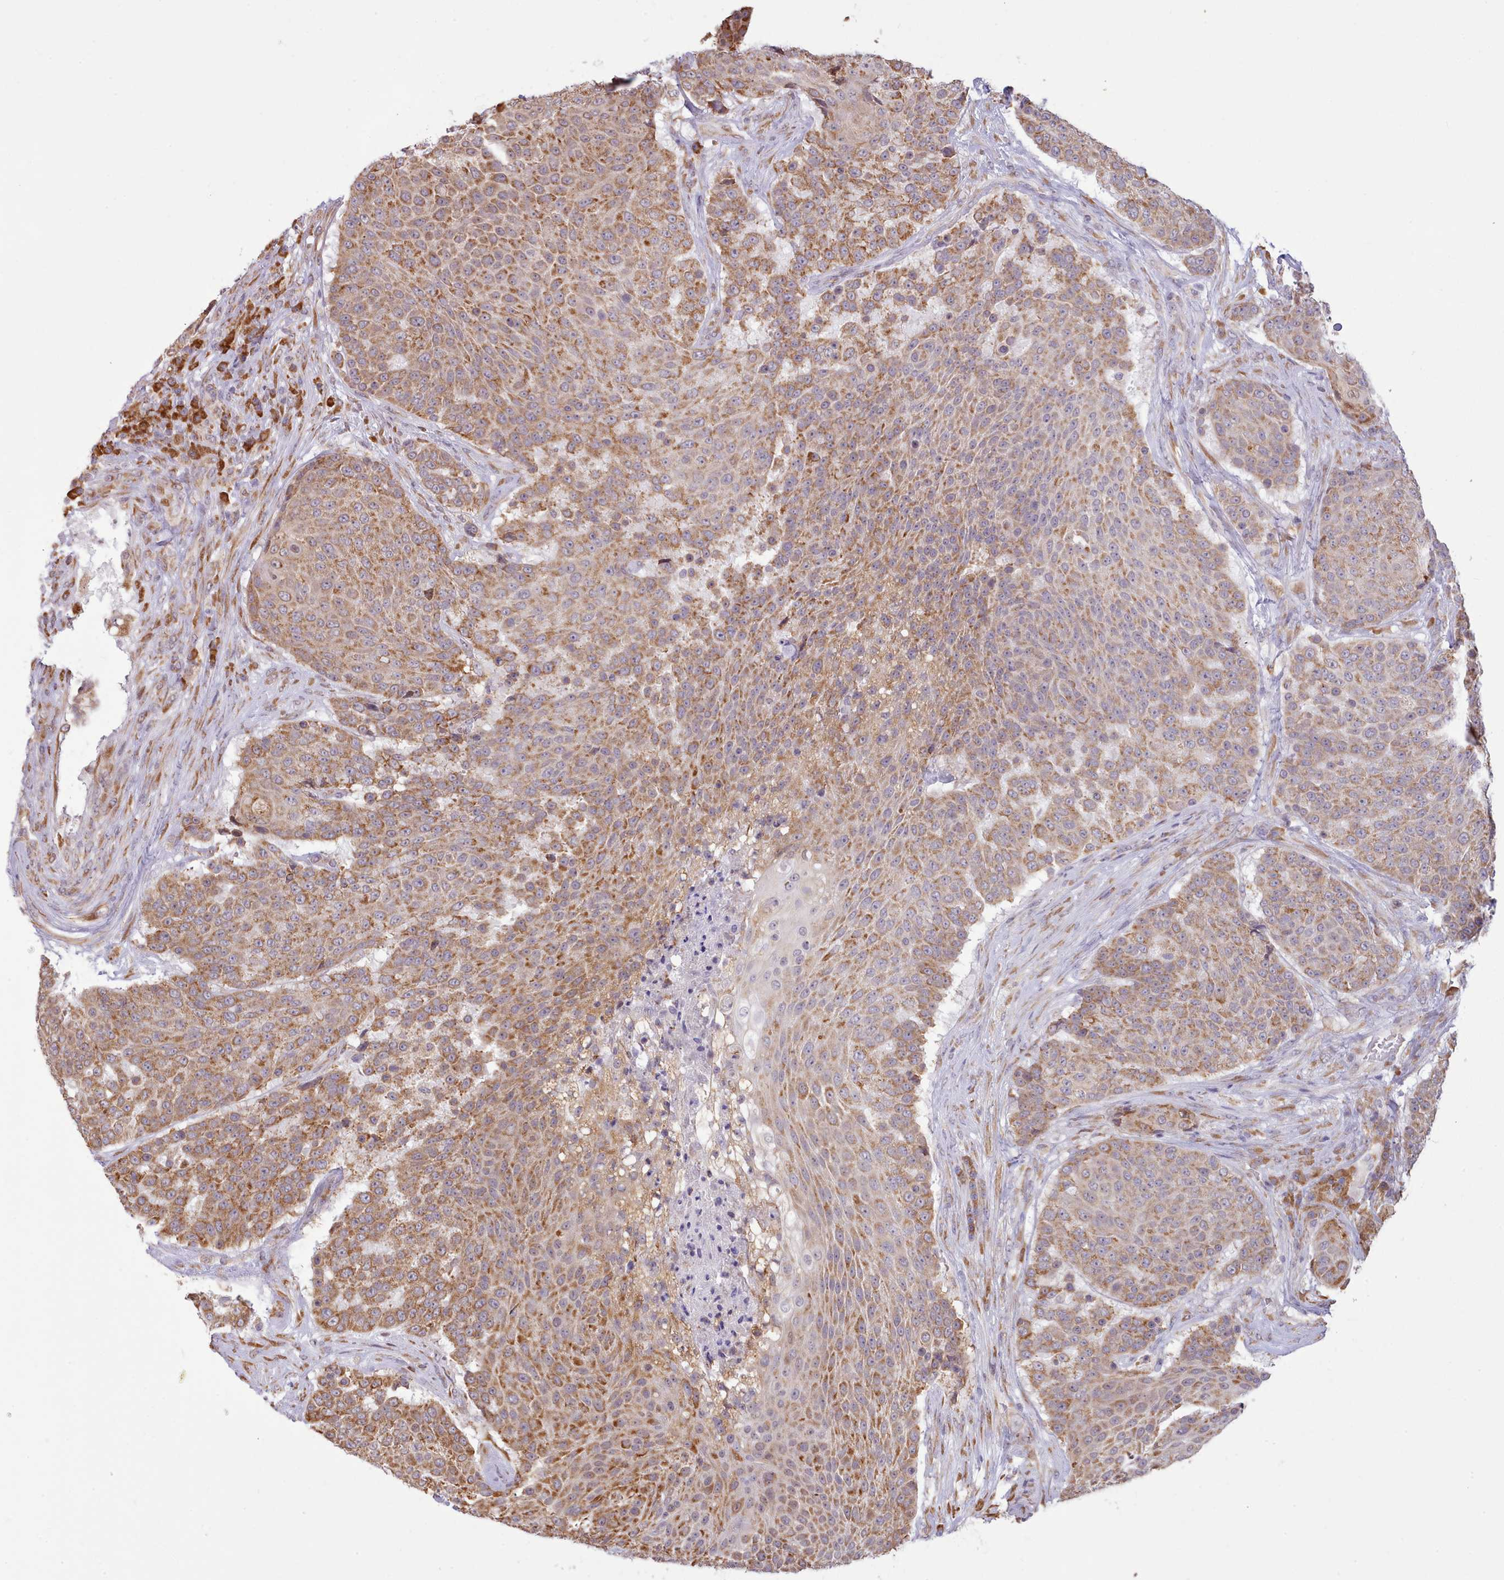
{"staining": {"intensity": "moderate", "quantity": ">75%", "location": "cytoplasmic/membranous"}, "tissue": "urothelial cancer", "cell_type": "Tumor cells", "image_type": "cancer", "snomed": [{"axis": "morphology", "description": "Urothelial carcinoma, High grade"}, {"axis": "topography", "description": "Urinary bladder"}], "caption": "This is a micrograph of immunohistochemistry staining of urothelial cancer, which shows moderate expression in the cytoplasmic/membranous of tumor cells.", "gene": "SEC61B", "patient": {"sex": "female", "age": 63}}